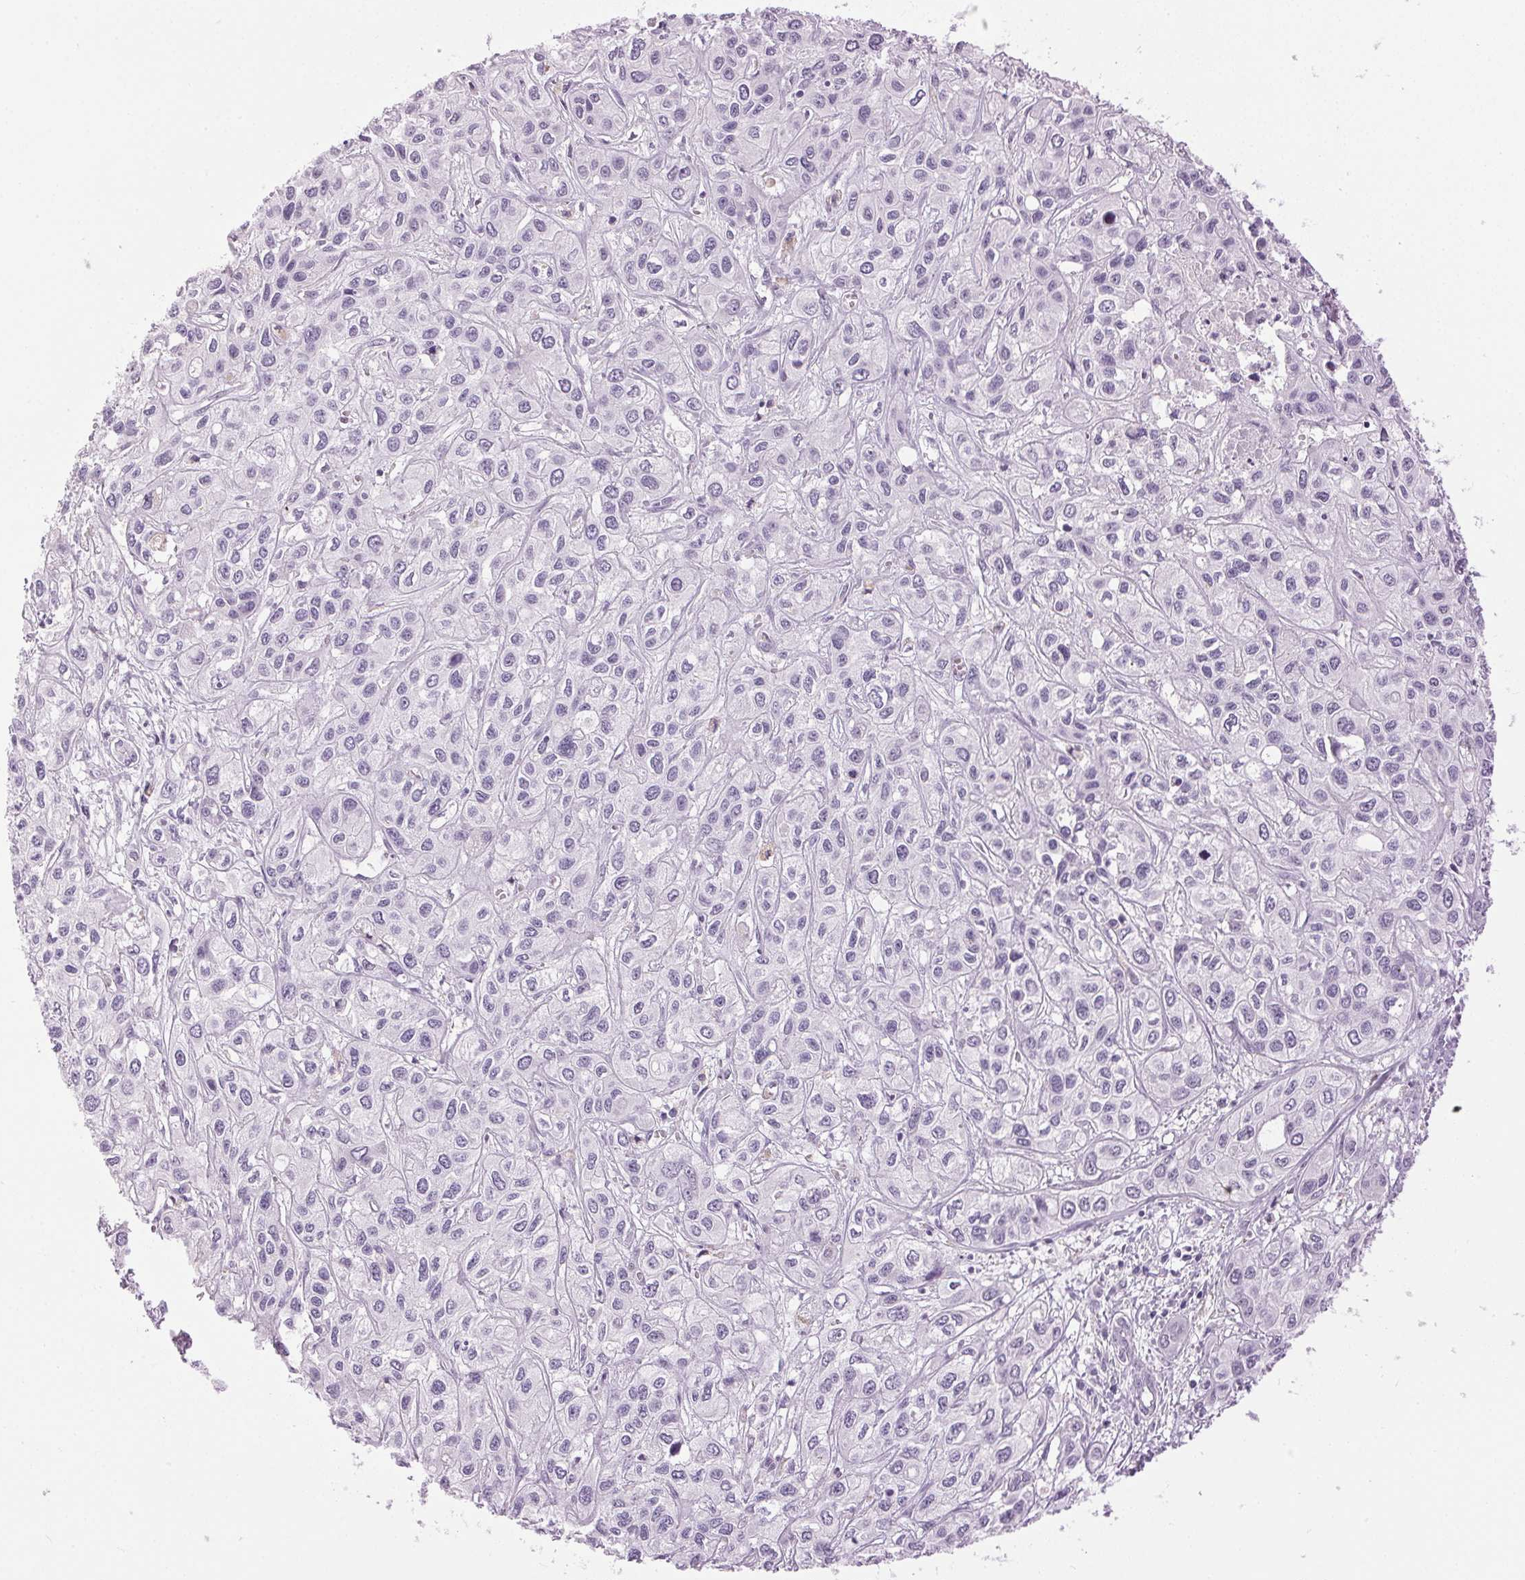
{"staining": {"intensity": "negative", "quantity": "none", "location": "none"}, "tissue": "liver cancer", "cell_type": "Tumor cells", "image_type": "cancer", "snomed": [{"axis": "morphology", "description": "Cholangiocarcinoma"}, {"axis": "topography", "description": "Liver"}], "caption": "This is an immunohistochemistry (IHC) image of liver cancer. There is no positivity in tumor cells.", "gene": "SP7", "patient": {"sex": "female", "age": 66}}